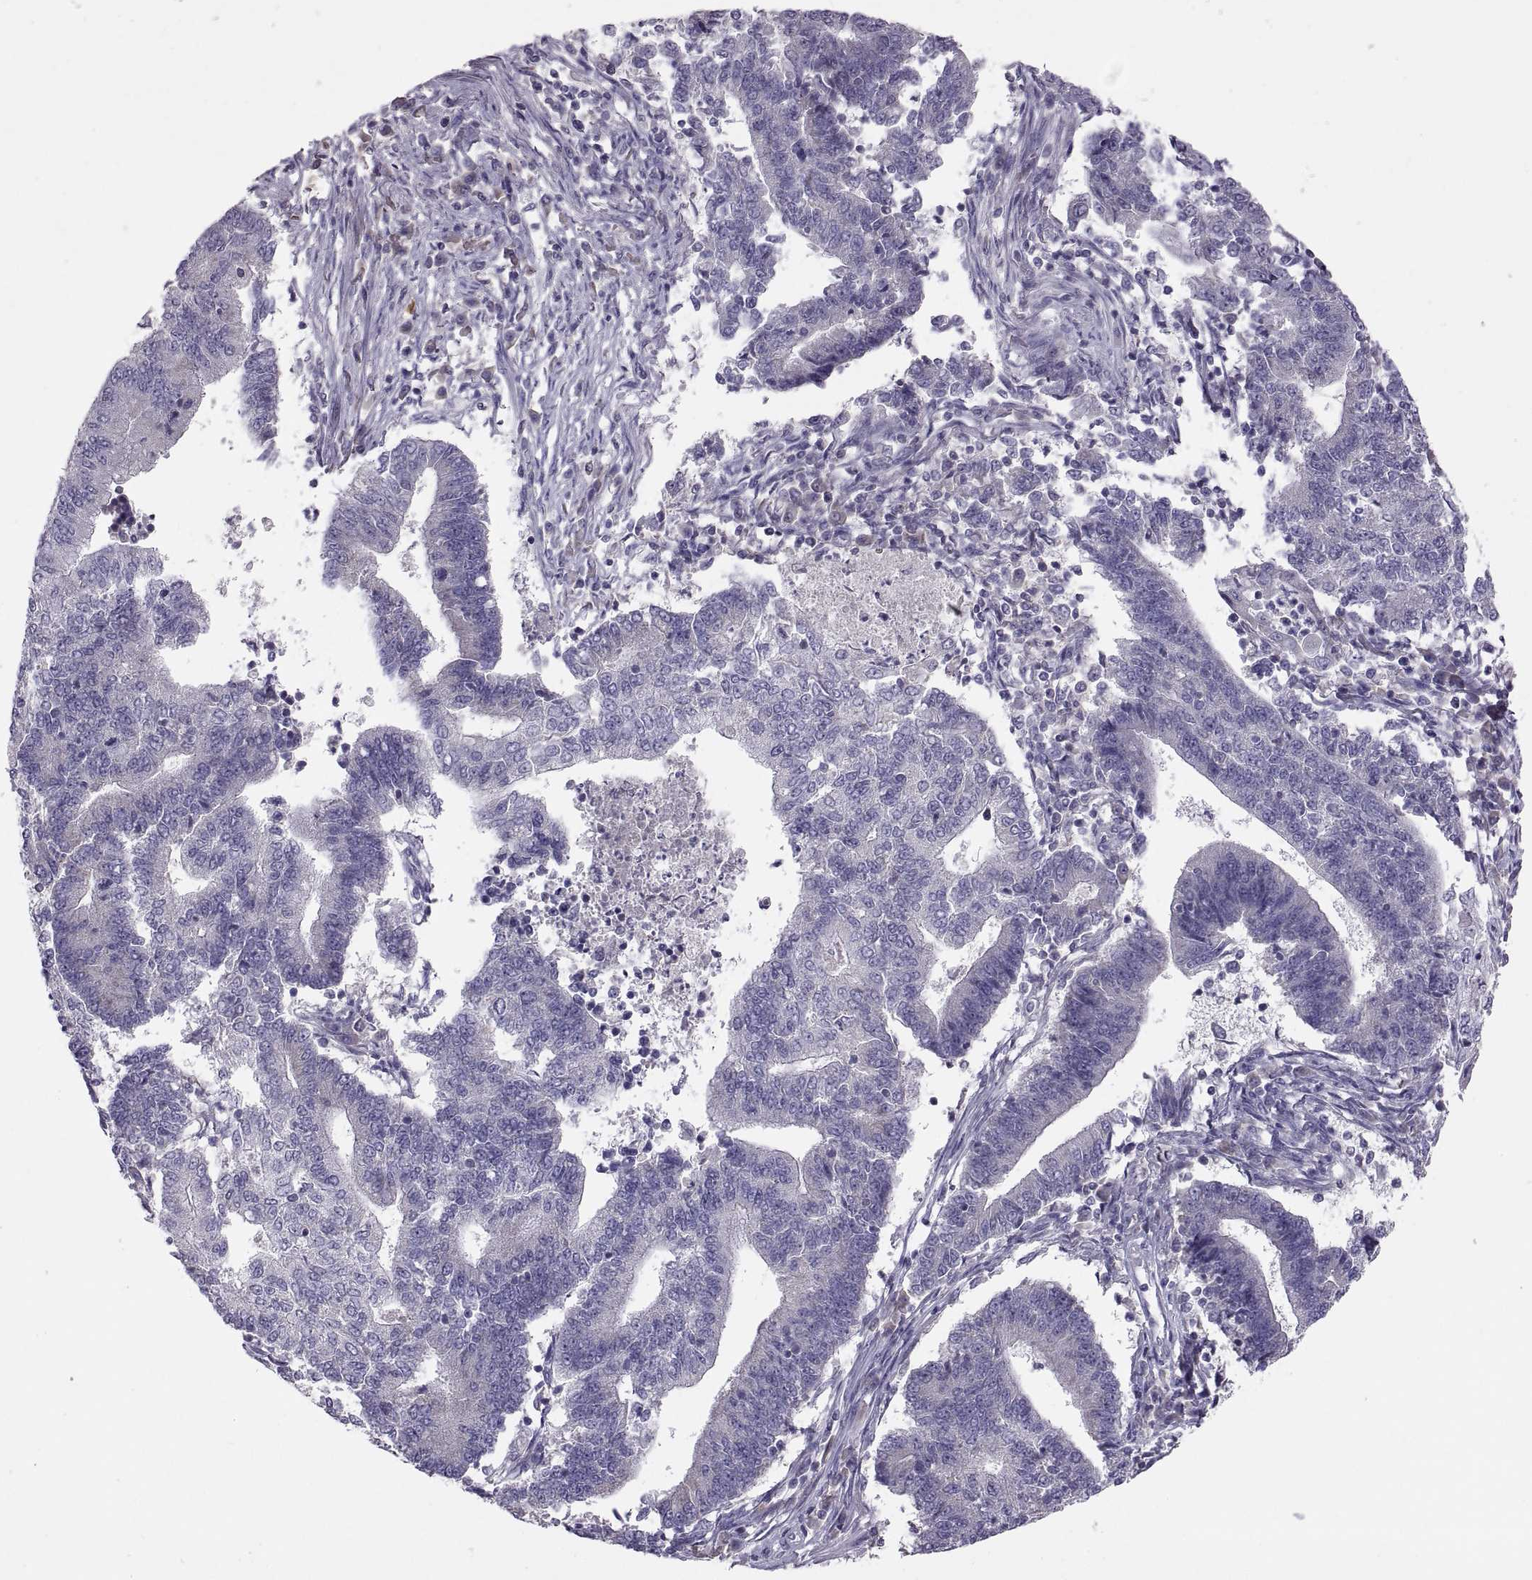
{"staining": {"intensity": "negative", "quantity": "none", "location": "none"}, "tissue": "endometrial cancer", "cell_type": "Tumor cells", "image_type": "cancer", "snomed": [{"axis": "morphology", "description": "Adenocarcinoma, NOS"}, {"axis": "topography", "description": "Uterus"}, {"axis": "topography", "description": "Endometrium"}], "caption": "IHC of endometrial adenocarcinoma demonstrates no staining in tumor cells.", "gene": "TBX19", "patient": {"sex": "female", "age": 54}}